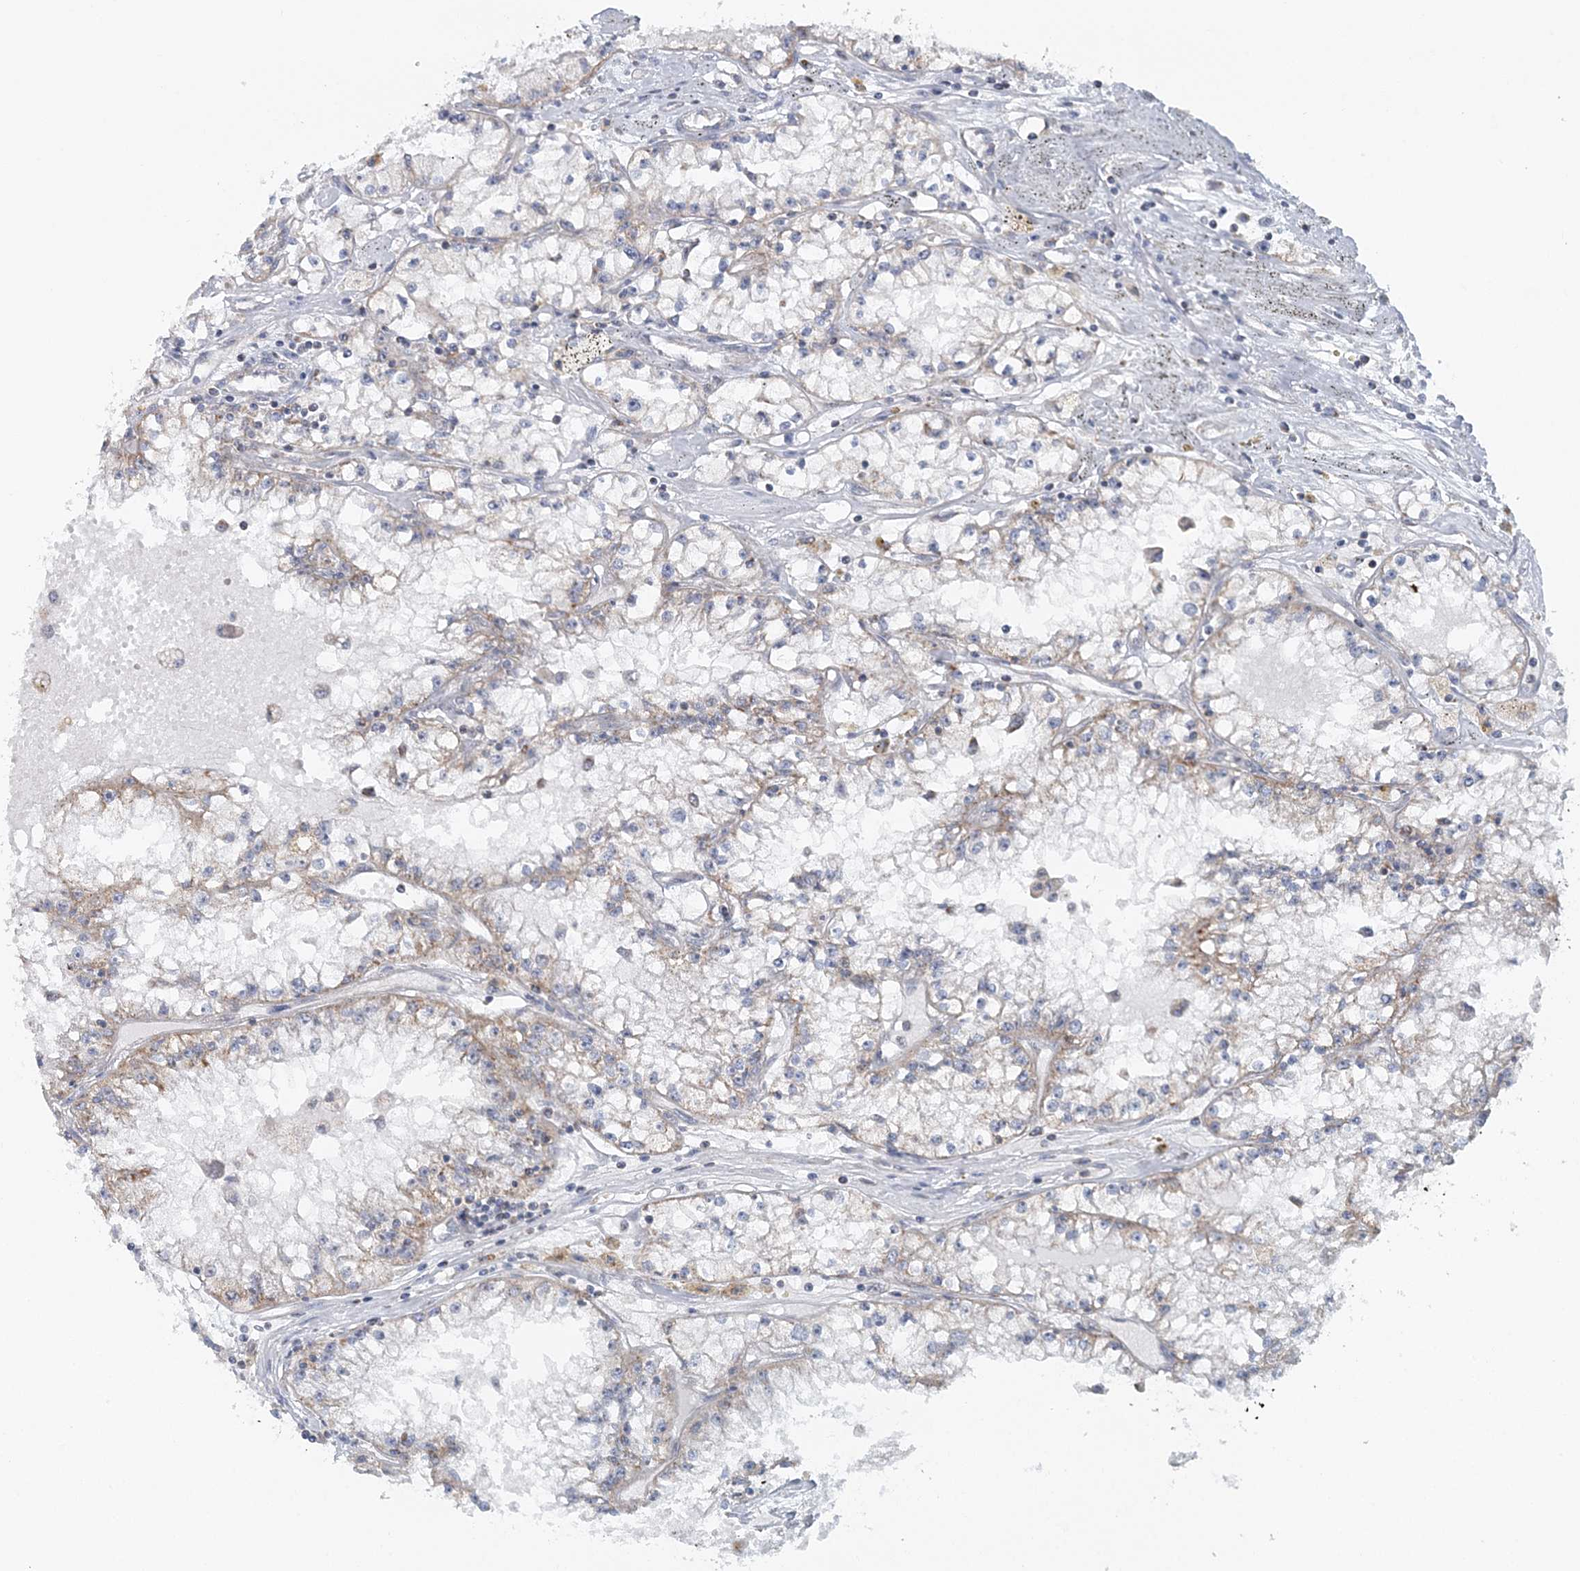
{"staining": {"intensity": "weak", "quantity": "<25%", "location": "cytoplasmic/membranous"}, "tissue": "renal cancer", "cell_type": "Tumor cells", "image_type": "cancer", "snomed": [{"axis": "morphology", "description": "Adenocarcinoma, NOS"}, {"axis": "topography", "description": "Kidney"}], "caption": "IHC histopathology image of human renal cancer (adenocarcinoma) stained for a protein (brown), which demonstrates no positivity in tumor cells.", "gene": "RNF150", "patient": {"sex": "male", "age": 56}}